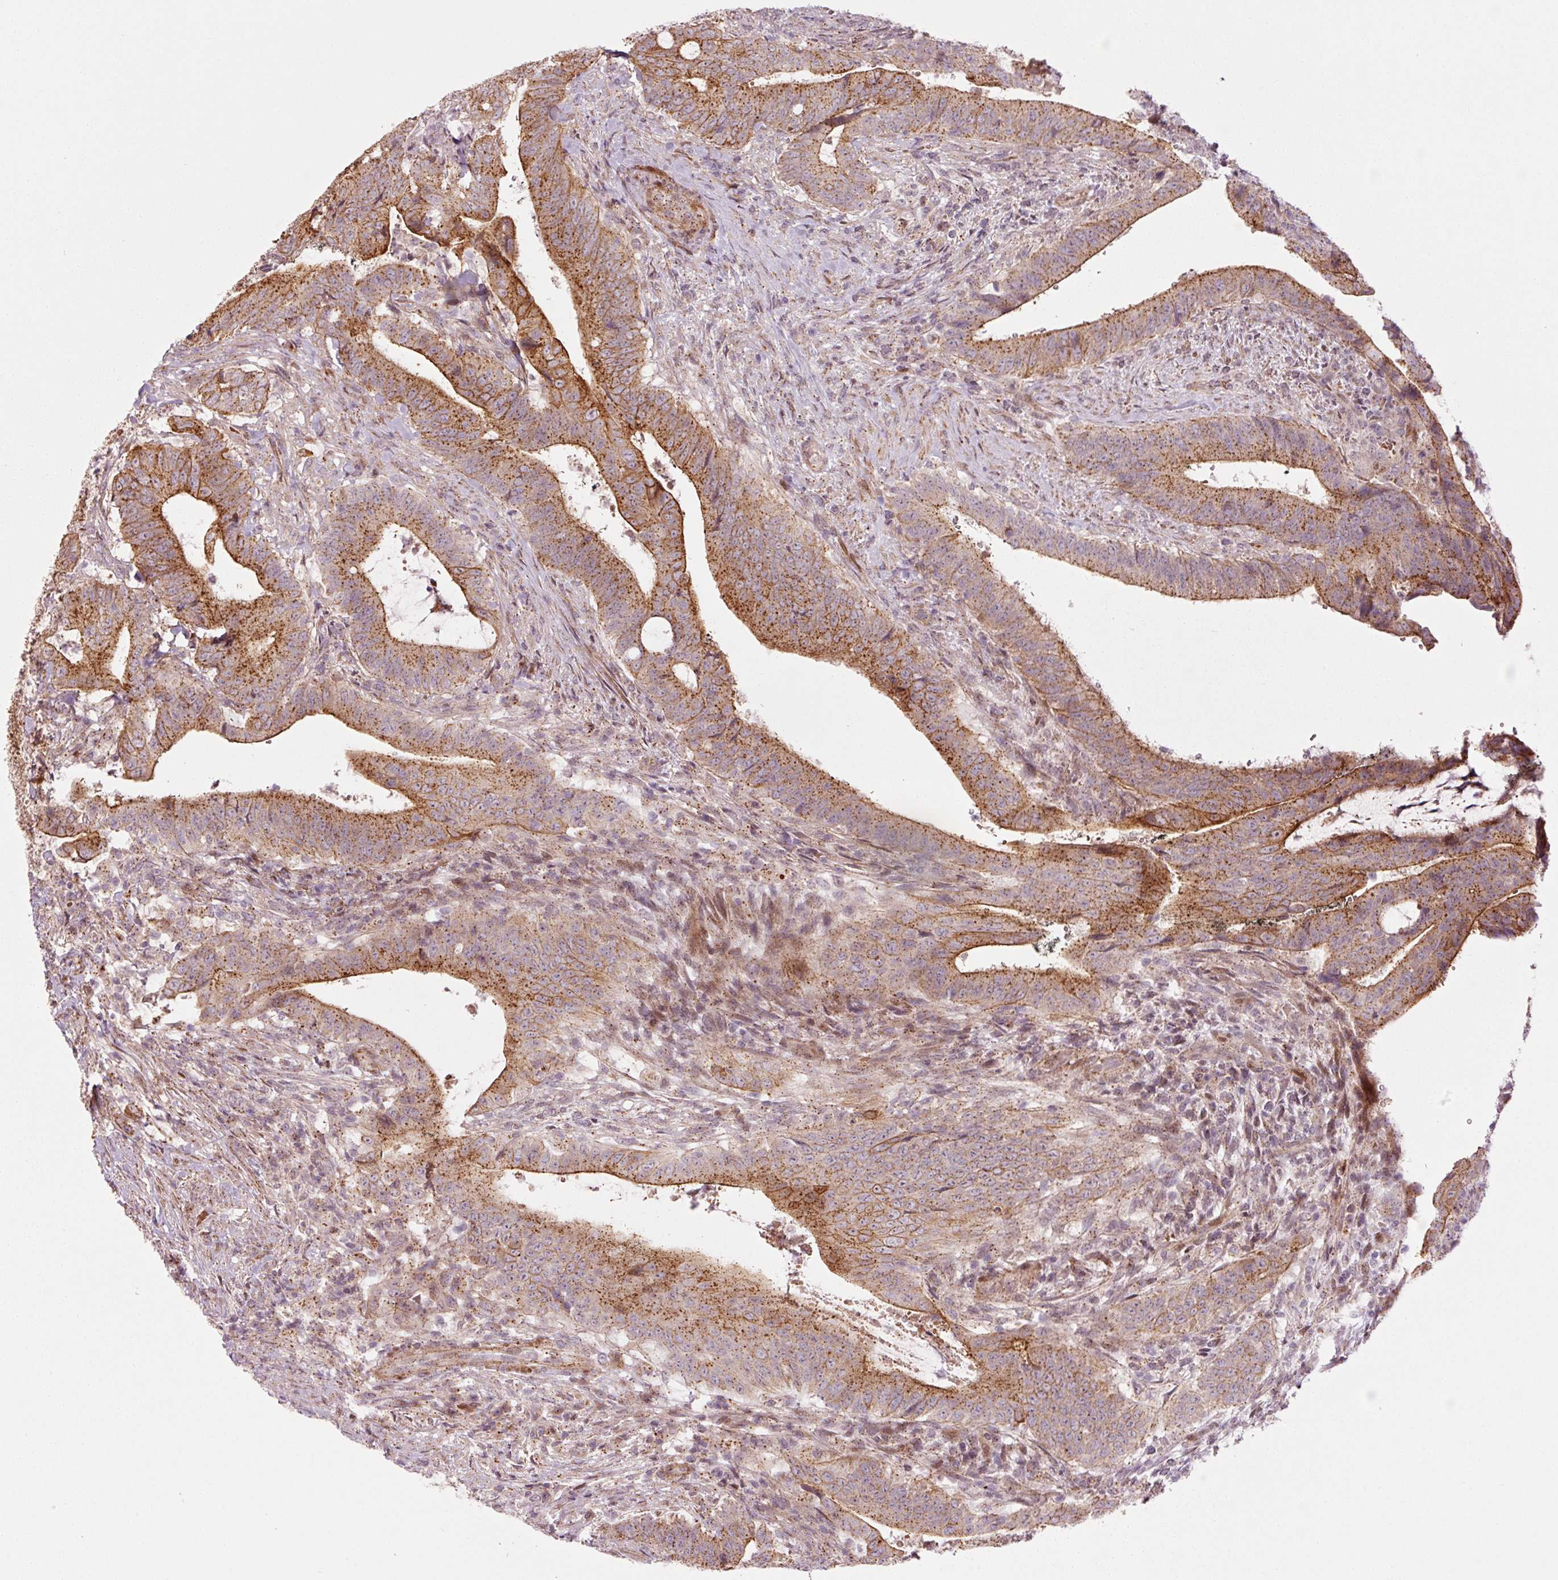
{"staining": {"intensity": "moderate", "quantity": ">75%", "location": "cytoplasmic/membranous"}, "tissue": "colorectal cancer", "cell_type": "Tumor cells", "image_type": "cancer", "snomed": [{"axis": "morphology", "description": "Adenocarcinoma, NOS"}, {"axis": "topography", "description": "Colon"}], "caption": "Human colorectal adenocarcinoma stained for a protein (brown) shows moderate cytoplasmic/membranous positive positivity in approximately >75% of tumor cells.", "gene": "ANKRD20A1", "patient": {"sex": "female", "age": 43}}